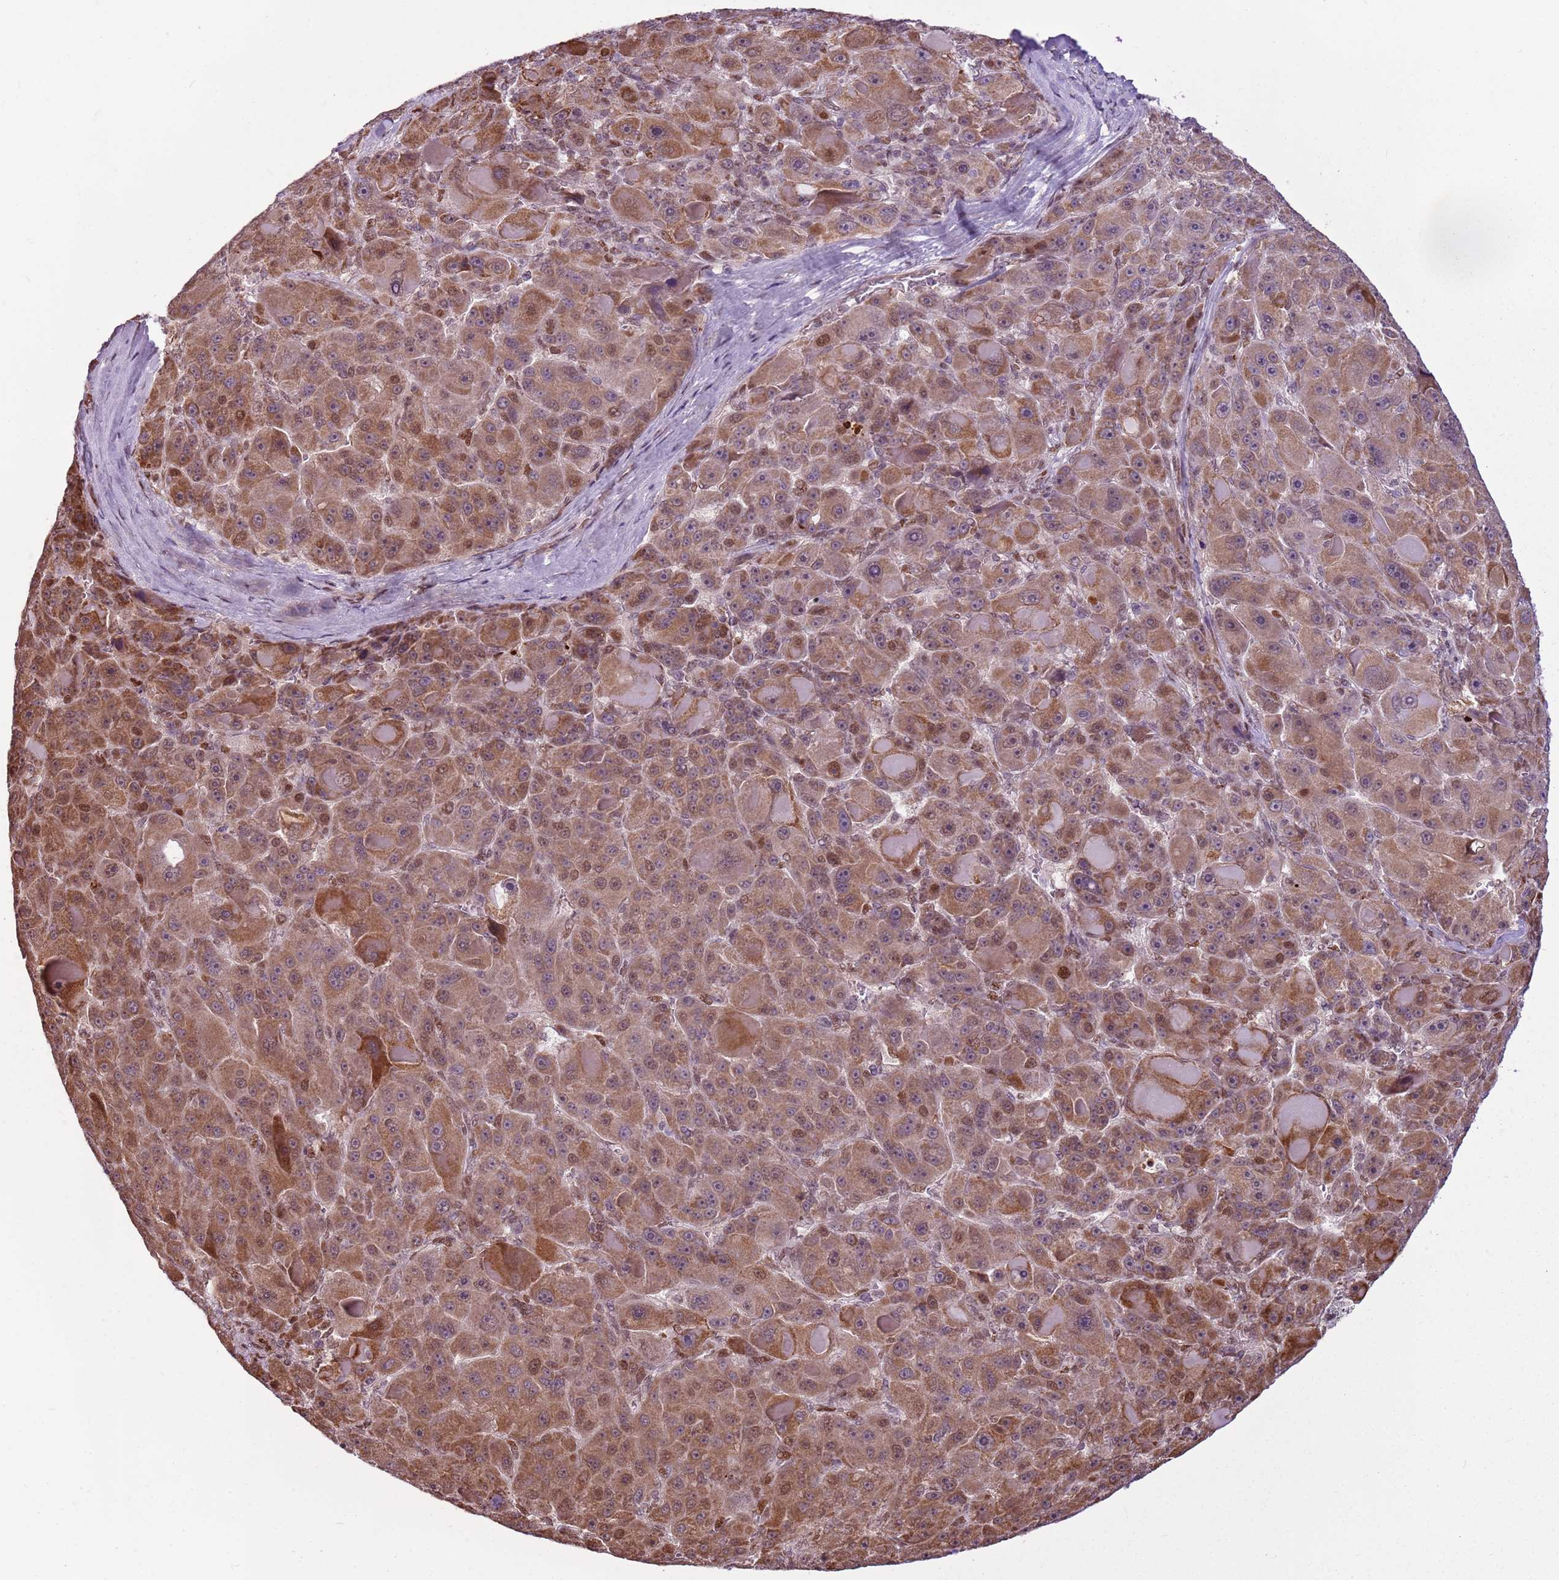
{"staining": {"intensity": "moderate", "quantity": ">75%", "location": "cytoplasmic/membranous,nuclear"}, "tissue": "liver cancer", "cell_type": "Tumor cells", "image_type": "cancer", "snomed": [{"axis": "morphology", "description": "Carcinoma, Hepatocellular, NOS"}, {"axis": "topography", "description": "Liver"}], "caption": "This histopathology image reveals immunohistochemistry (IHC) staining of human hepatocellular carcinoma (liver), with medium moderate cytoplasmic/membranous and nuclear positivity in about >75% of tumor cells.", "gene": "PCTP", "patient": {"sex": "male", "age": 76}}